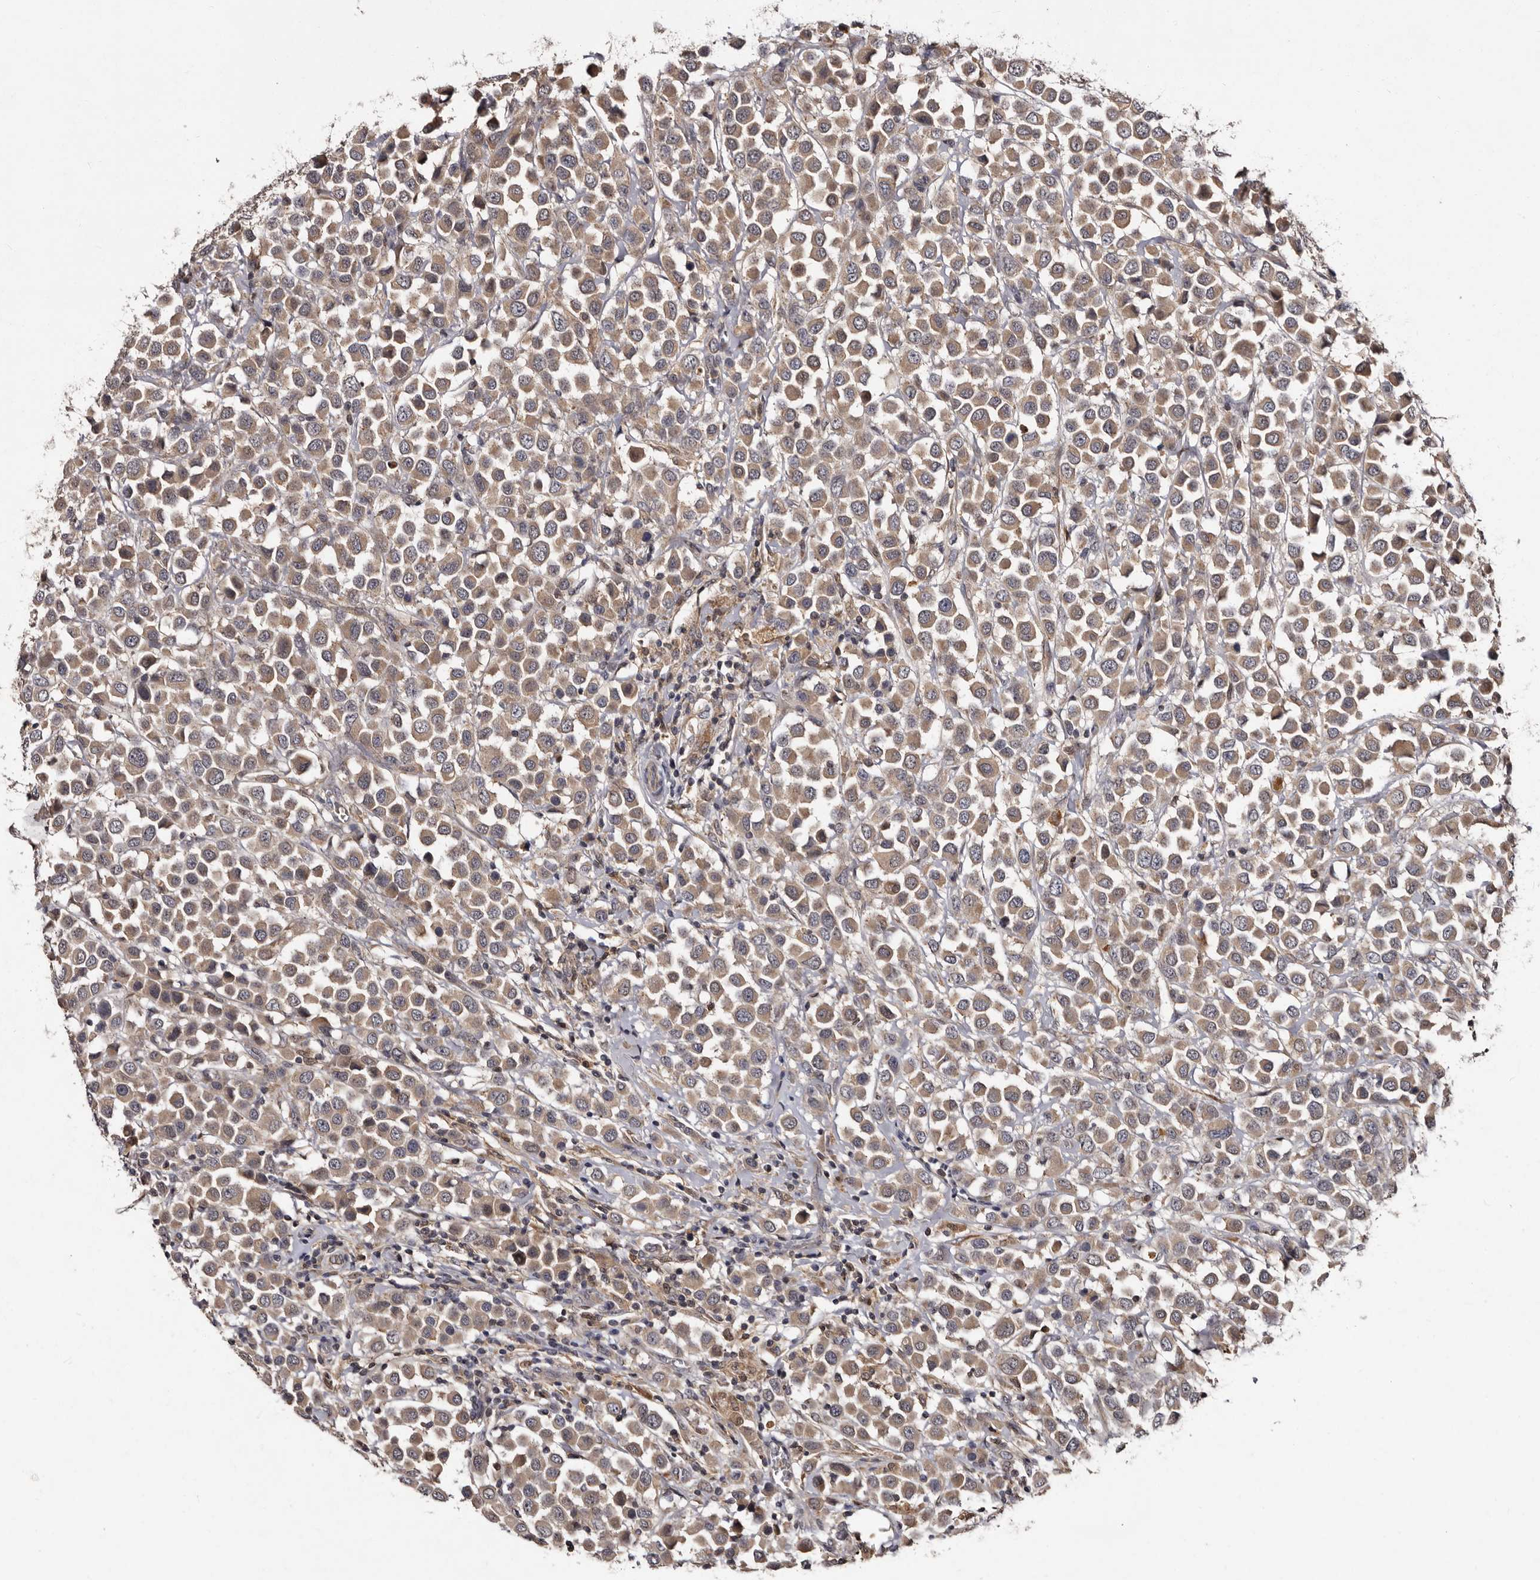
{"staining": {"intensity": "weak", "quantity": ">75%", "location": "cytoplasmic/membranous"}, "tissue": "breast cancer", "cell_type": "Tumor cells", "image_type": "cancer", "snomed": [{"axis": "morphology", "description": "Duct carcinoma"}, {"axis": "topography", "description": "Breast"}], "caption": "Breast cancer stained for a protein (brown) exhibits weak cytoplasmic/membranous positive expression in about >75% of tumor cells.", "gene": "DNPH1", "patient": {"sex": "female", "age": 61}}